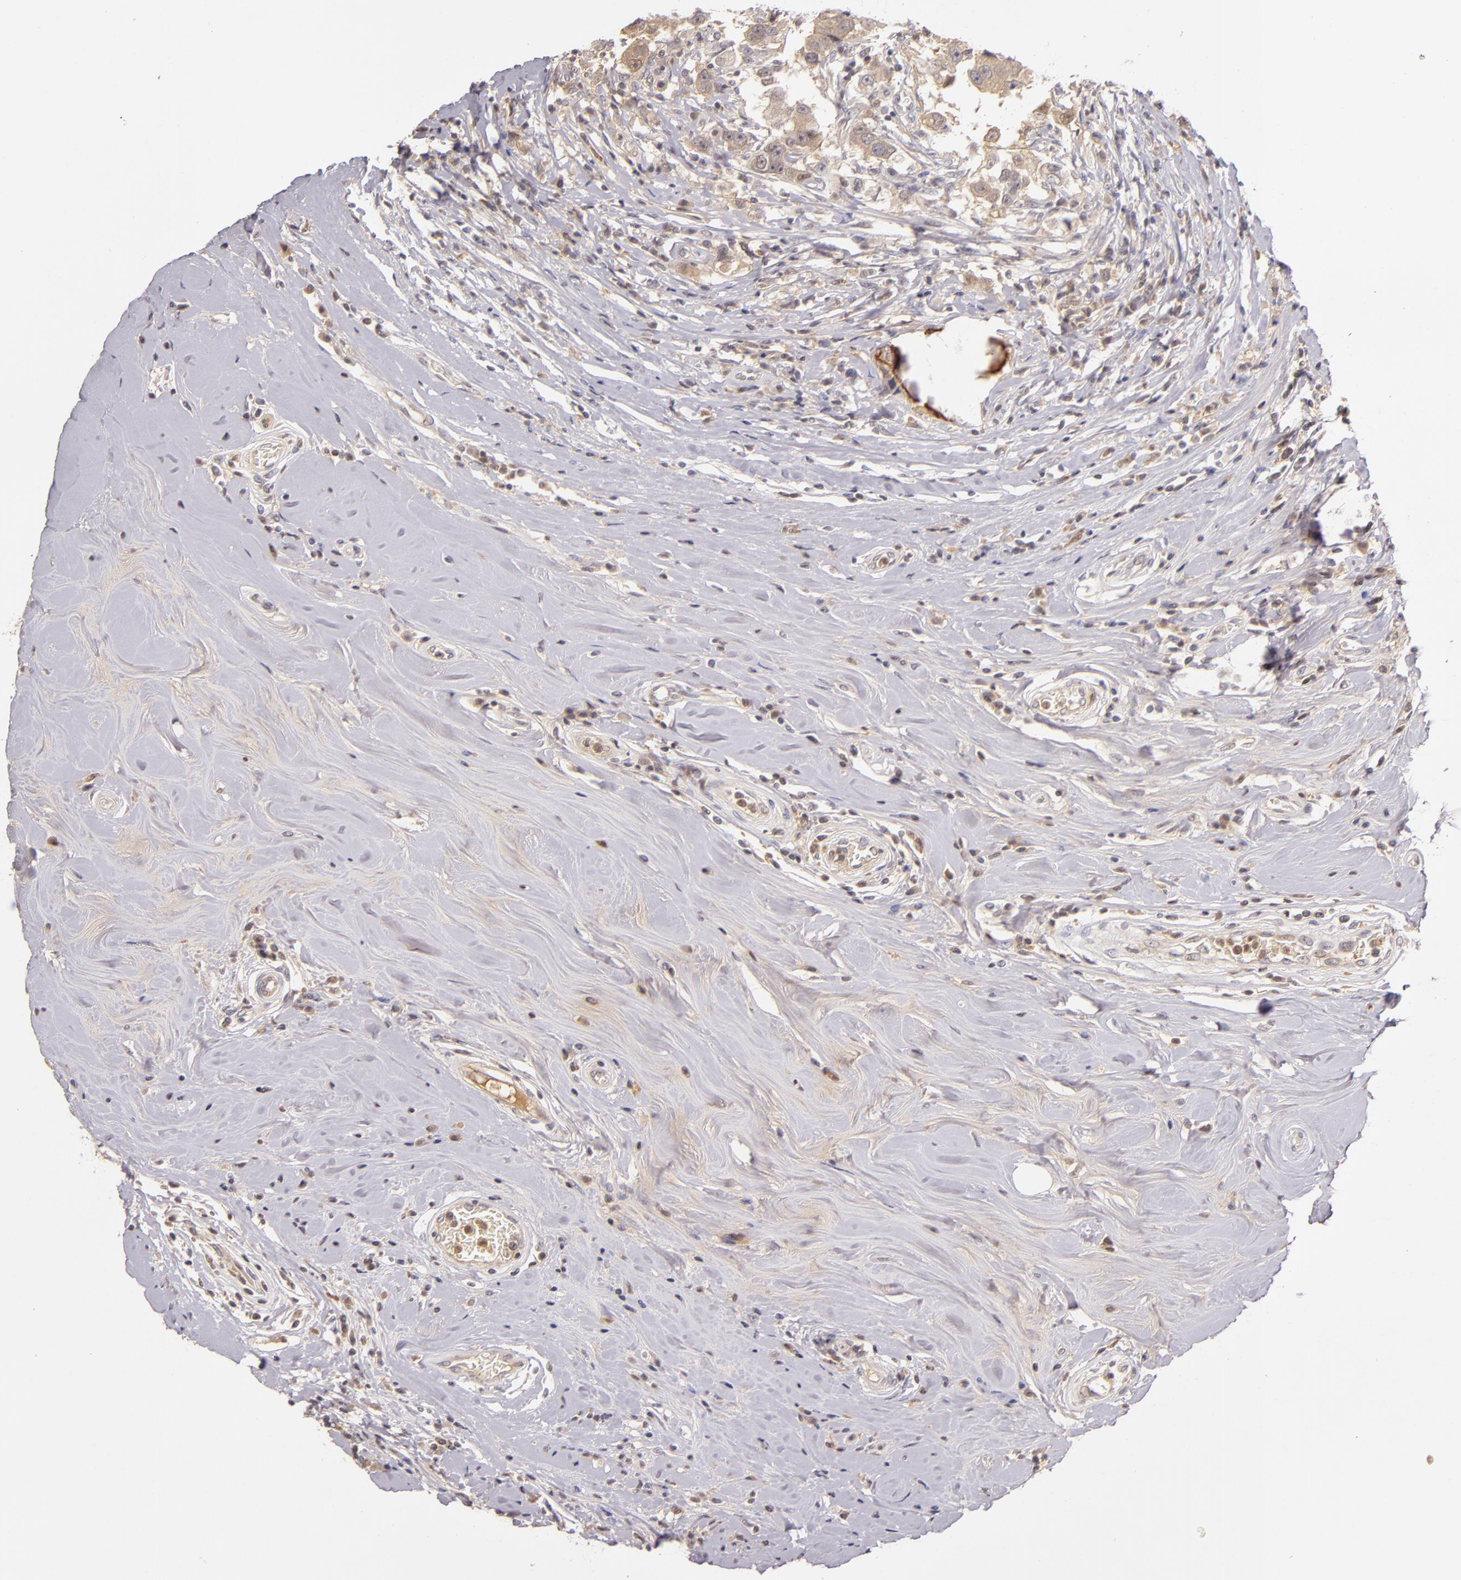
{"staining": {"intensity": "moderate", "quantity": "<25%", "location": "cytoplasmic/membranous"}, "tissue": "breast cancer", "cell_type": "Tumor cells", "image_type": "cancer", "snomed": [{"axis": "morphology", "description": "Duct carcinoma"}, {"axis": "topography", "description": "Breast"}], "caption": "High-power microscopy captured an IHC histopathology image of breast infiltrating ductal carcinoma, revealing moderate cytoplasmic/membranous positivity in about <25% of tumor cells. Ihc stains the protein in brown and the nuclei are stained blue.", "gene": "LRG1", "patient": {"sex": "female", "age": 27}}